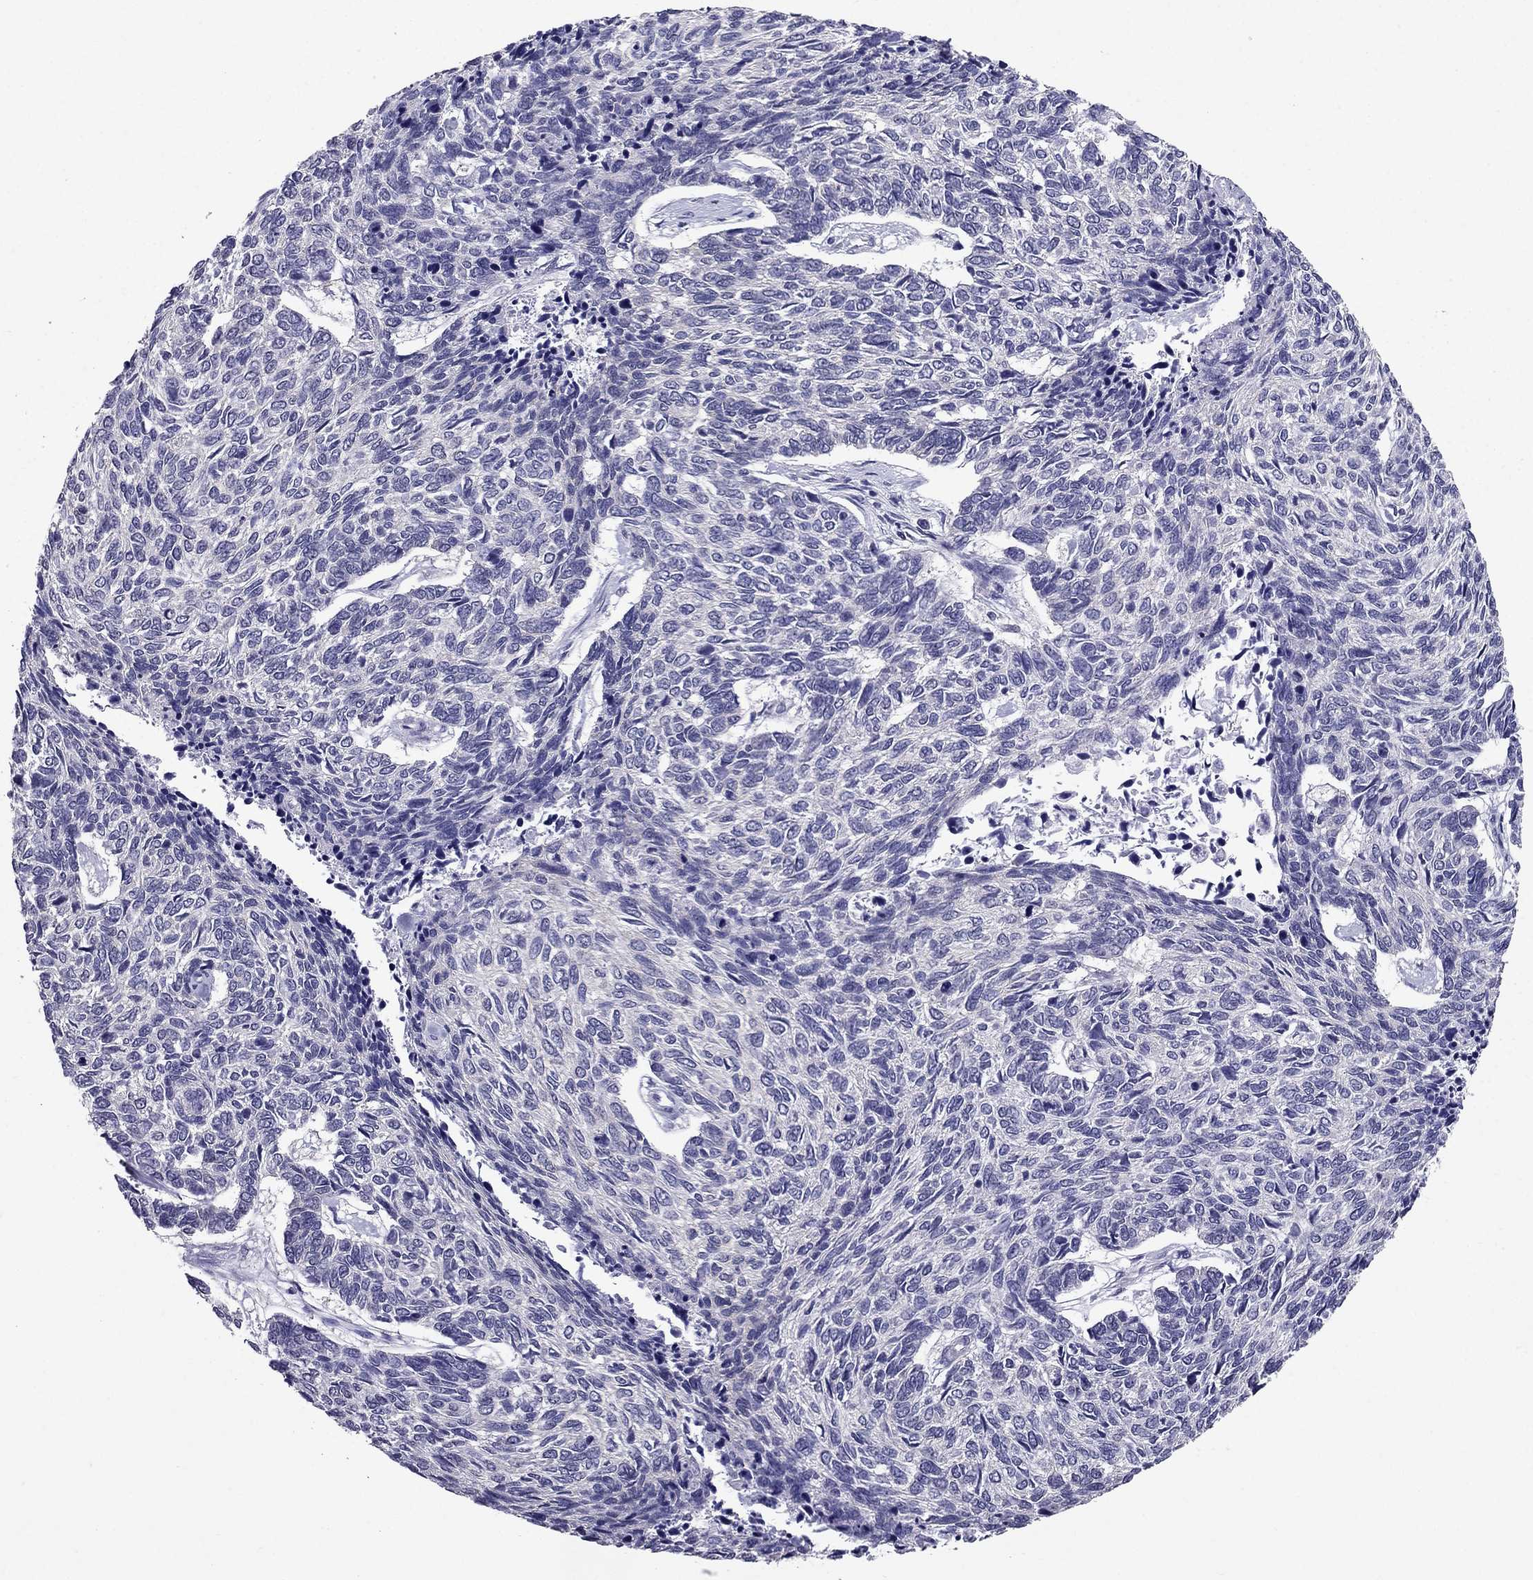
{"staining": {"intensity": "negative", "quantity": "none", "location": "none"}, "tissue": "skin cancer", "cell_type": "Tumor cells", "image_type": "cancer", "snomed": [{"axis": "morphology", "description": "Basal cell carcinoma"}, {"axis": "topography", "description": "Skin"}], "caption": "This is an immunohistochemistry image of skin basal cell carcinoma. There is no expression in tumor cells.", "gene": "AAK1", "patient": {"sex": "female", "age": 65}}